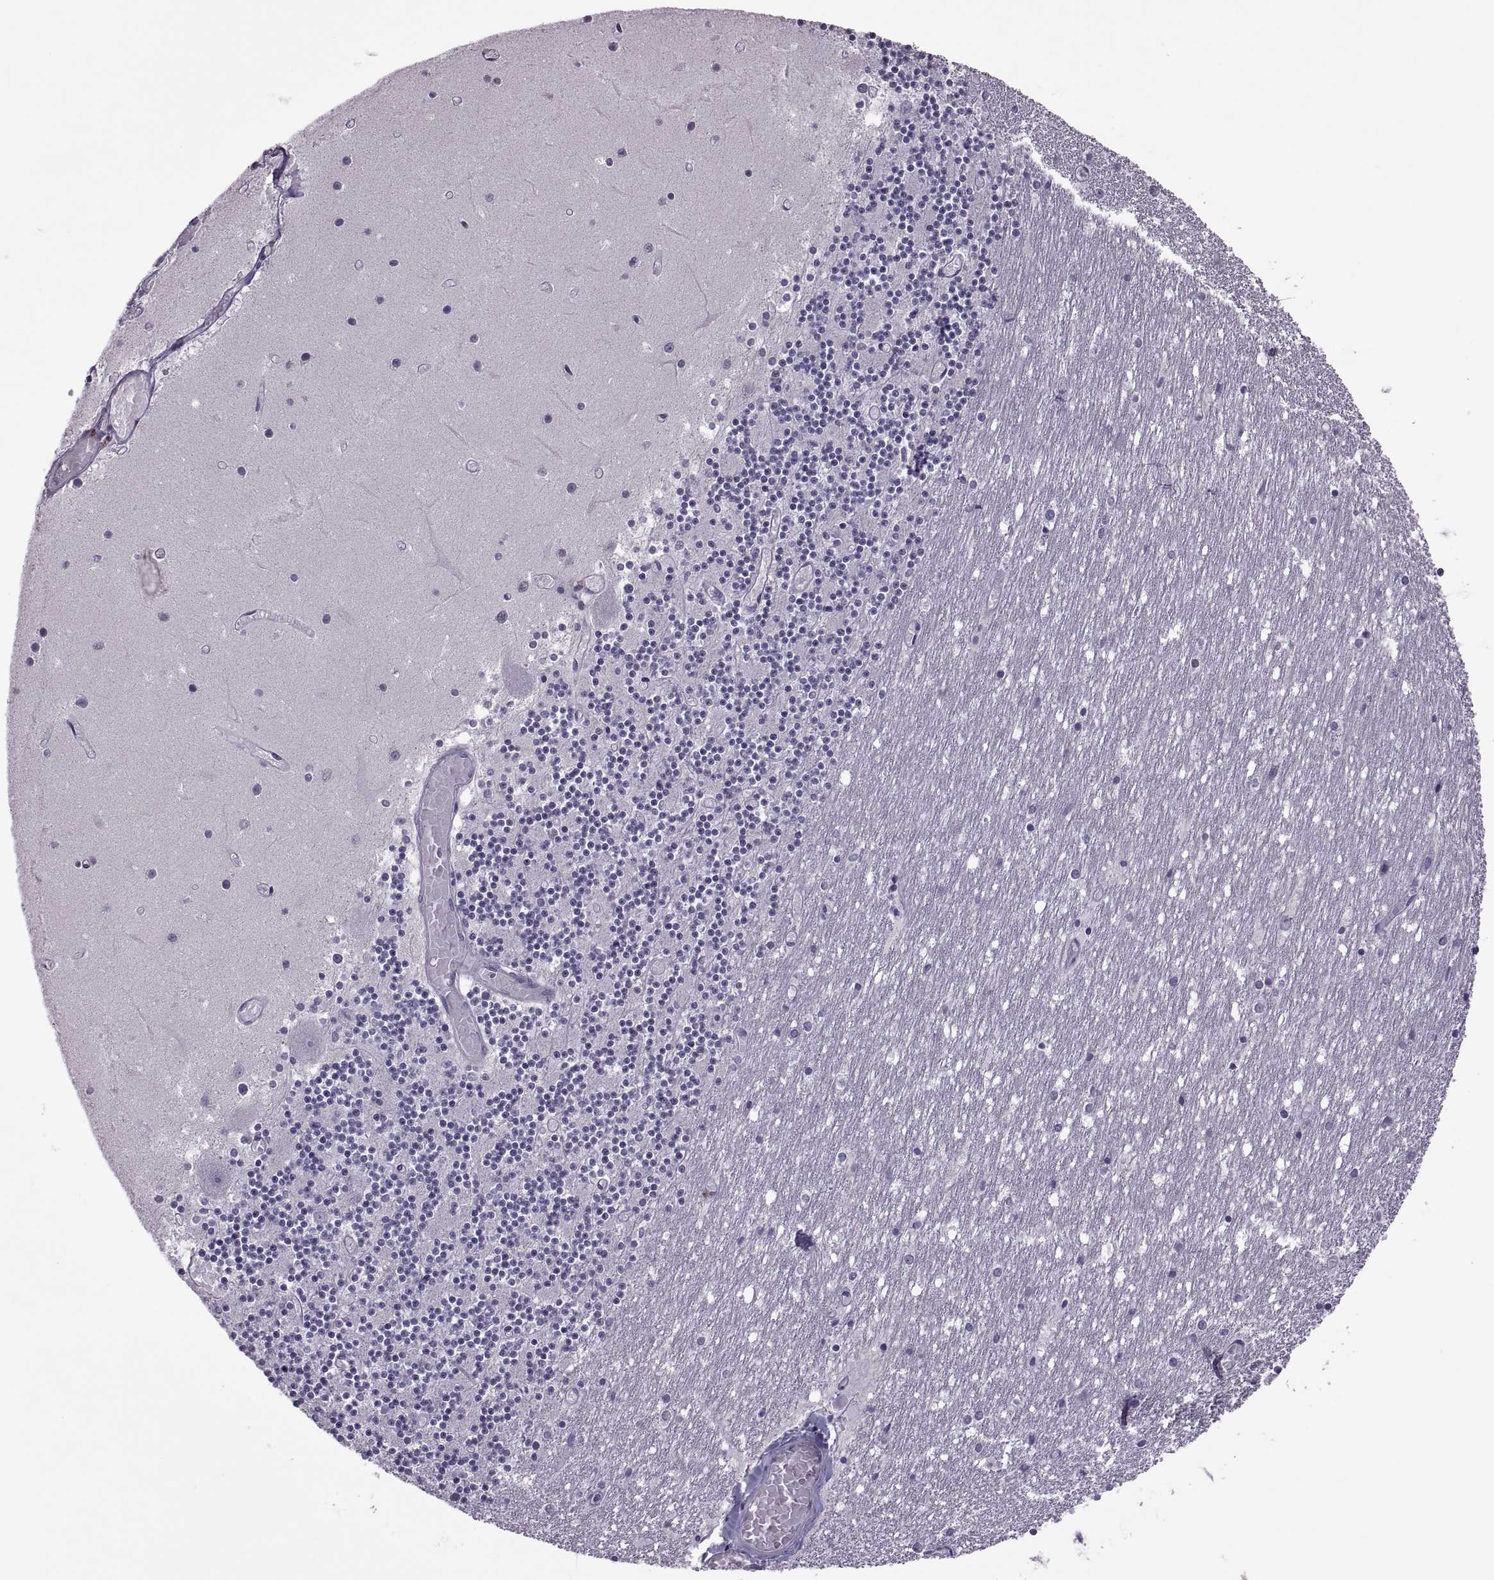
{"staining": {"intensity": "negative", "quantity": "none", "location": "none"}, "tissue": "cerebellum", "cell_type": "Cells in granular layer", "image_type": "normal", "snomed": [{"axis": "morphology", "description": "Normal tissue, NOS"}, {"axis": "topography", "description": "Cerebellum"}], "caption": "This is an immunohistochemistry micrograph of normal cerebellum. There is no expression in cells in granular layer.", "gene": "ODF3", "patient": {"sex": "female", "age": 28}}